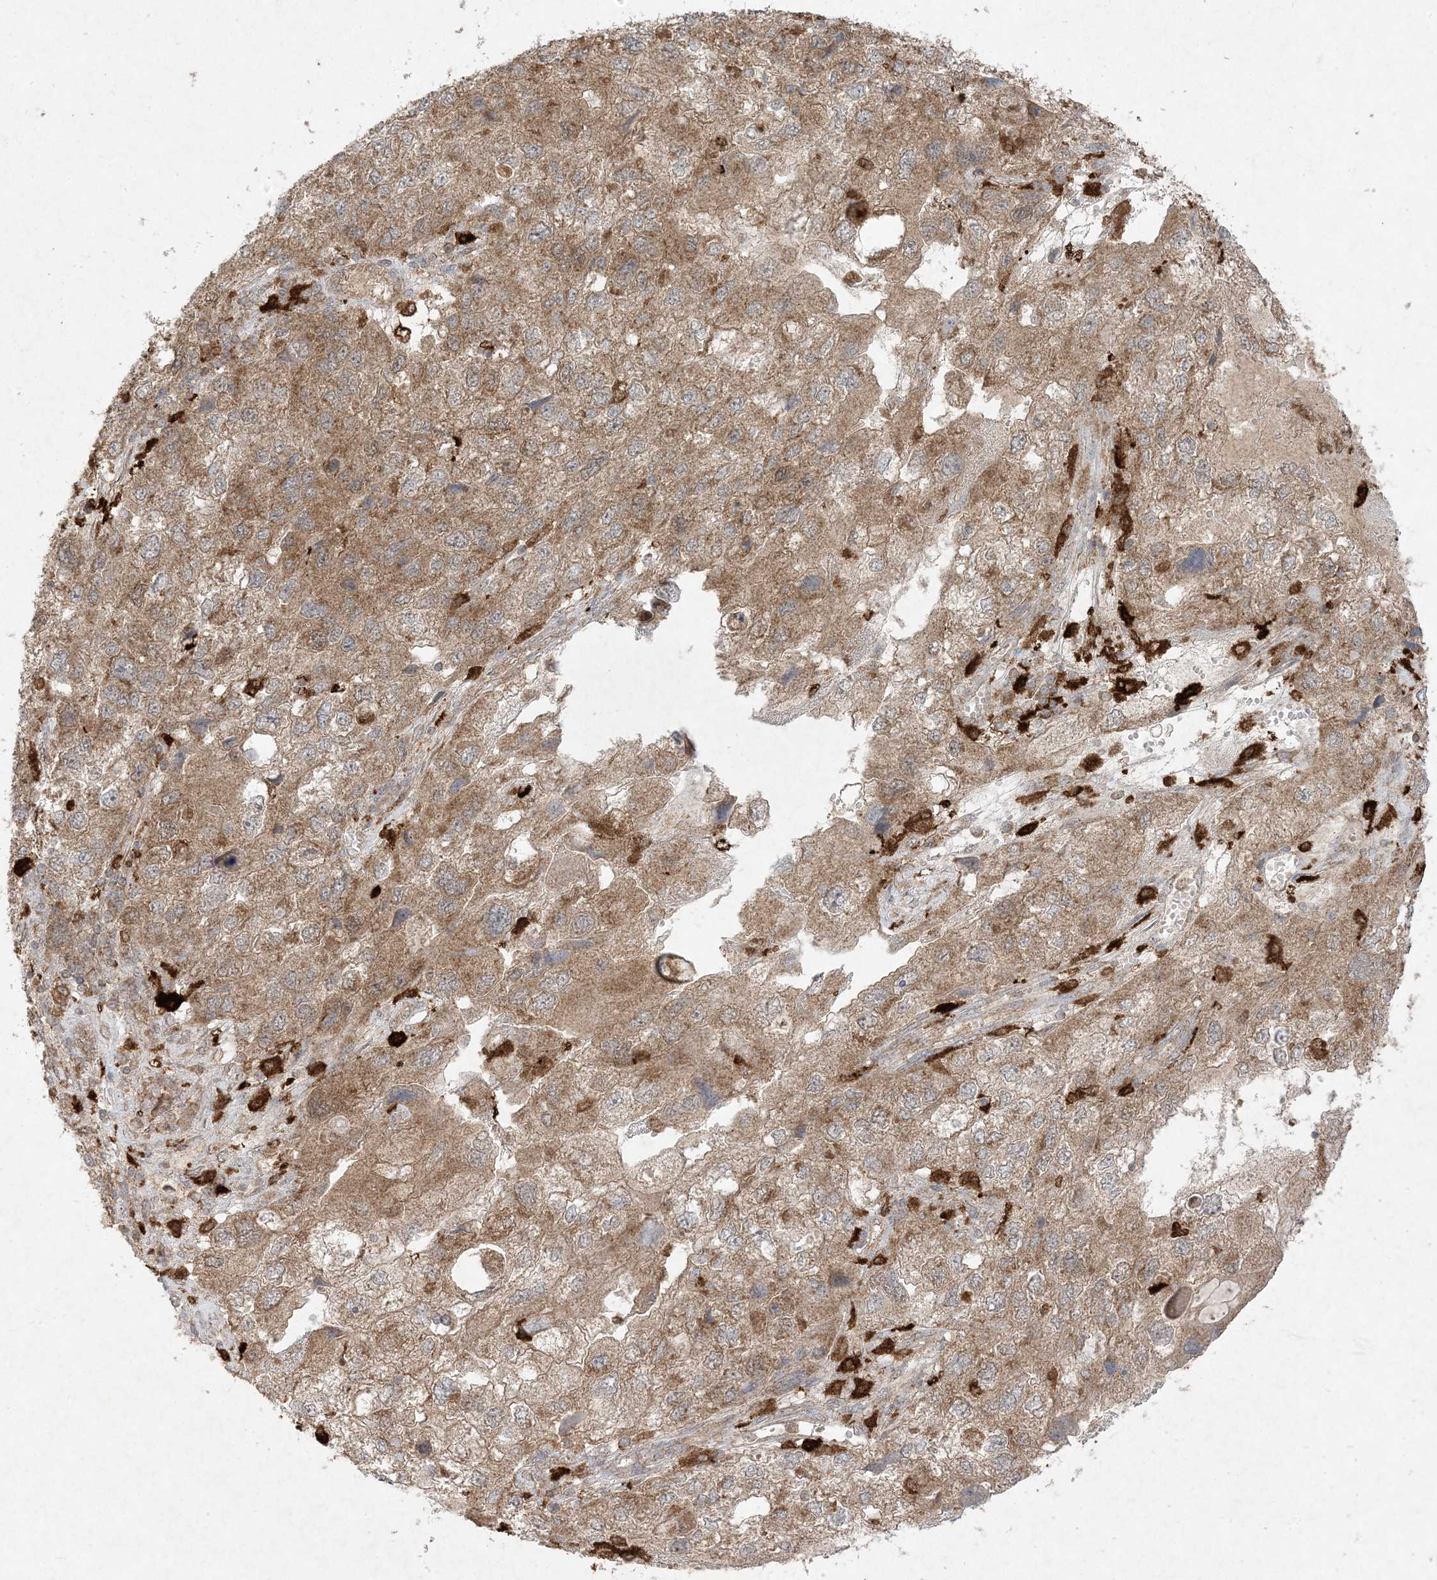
{"staining": {"intensity": "moderate", "quantity": ">75%", "location": "cytoplasmic/membranous"}, "tissue": "endometrial cancer", "cell_type": "Tumor cells", "image_type": "cancer", "snomed": [{"axis": "morphology", "description": "Adenocarcinoma, NOS"}, {"axis": "topography", "description": "Endometrium"}], "caption": "Adenocarcinoma (endometrial) stained for a protein (brown) exhibits moderate cytoplasmic/membranous positive positivity in approximately >75% of tumor cells.", "gene": "UBE2C", "patient": {"sex": "female", "age": 49}}